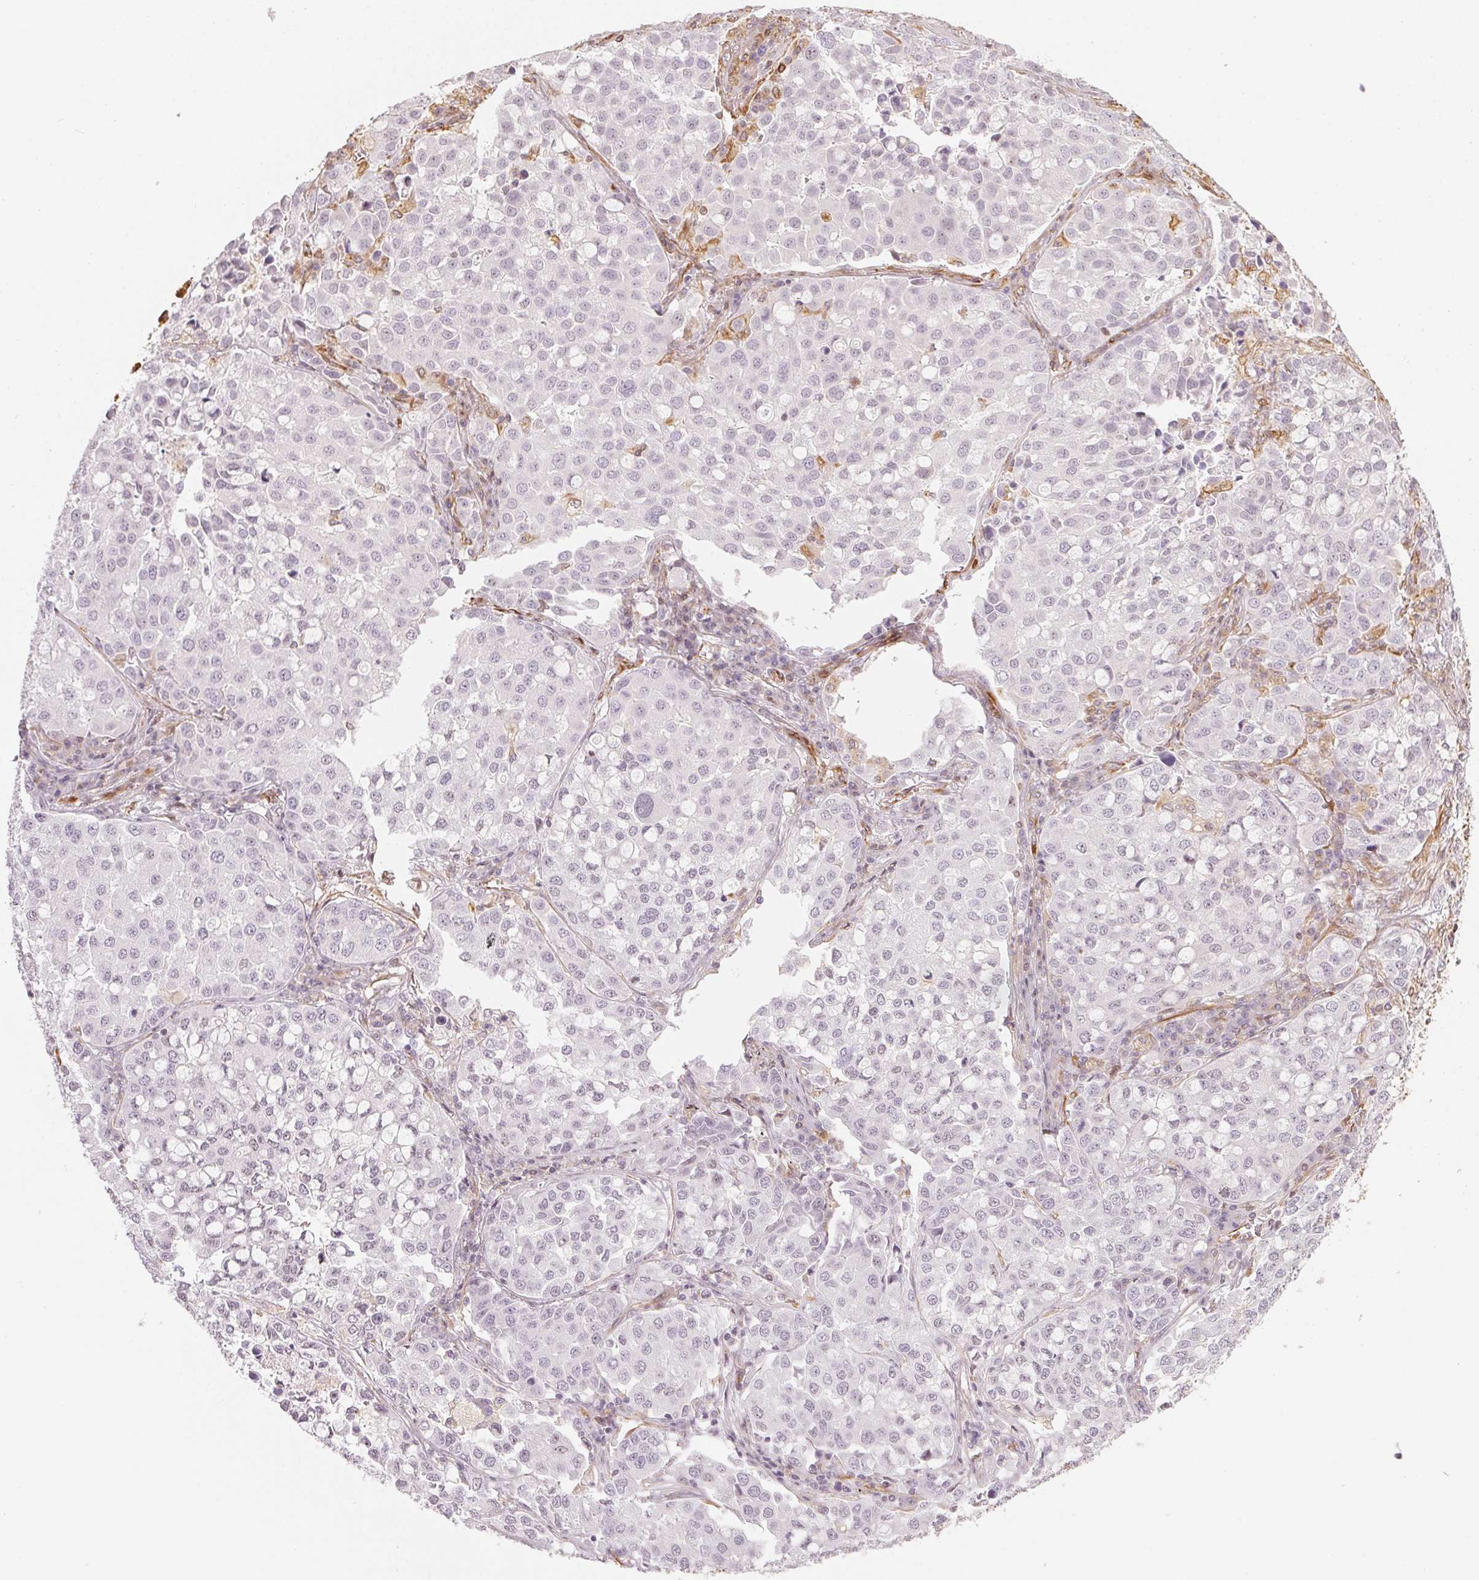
{"staining": {"intensity": "negative", "quantity": "none", "location": "none"}, "tissue": "lung cancer", "cell_type": "Tumor cells", "image_type": "cancer", "snomed": [{"axis": "morphology", "description": "Adenocarcinoma, NOS"}, {"axis": "morphology", "description": "Adenocarcinoma, metastatic, NOS"}, {"axis": "topography", "description": "Lymph node"}, {"axis": "topography", "description": "Lung"}], "caption": "Immunohistochemistry (IHC) micrograph of neoplastic tissue: human lung adenocarcinoma stained with DAB exhibits no significant protein positivity in tumor cells.", "gene": "FOXR2", "patient": {"sex": "female", "age": 65}}